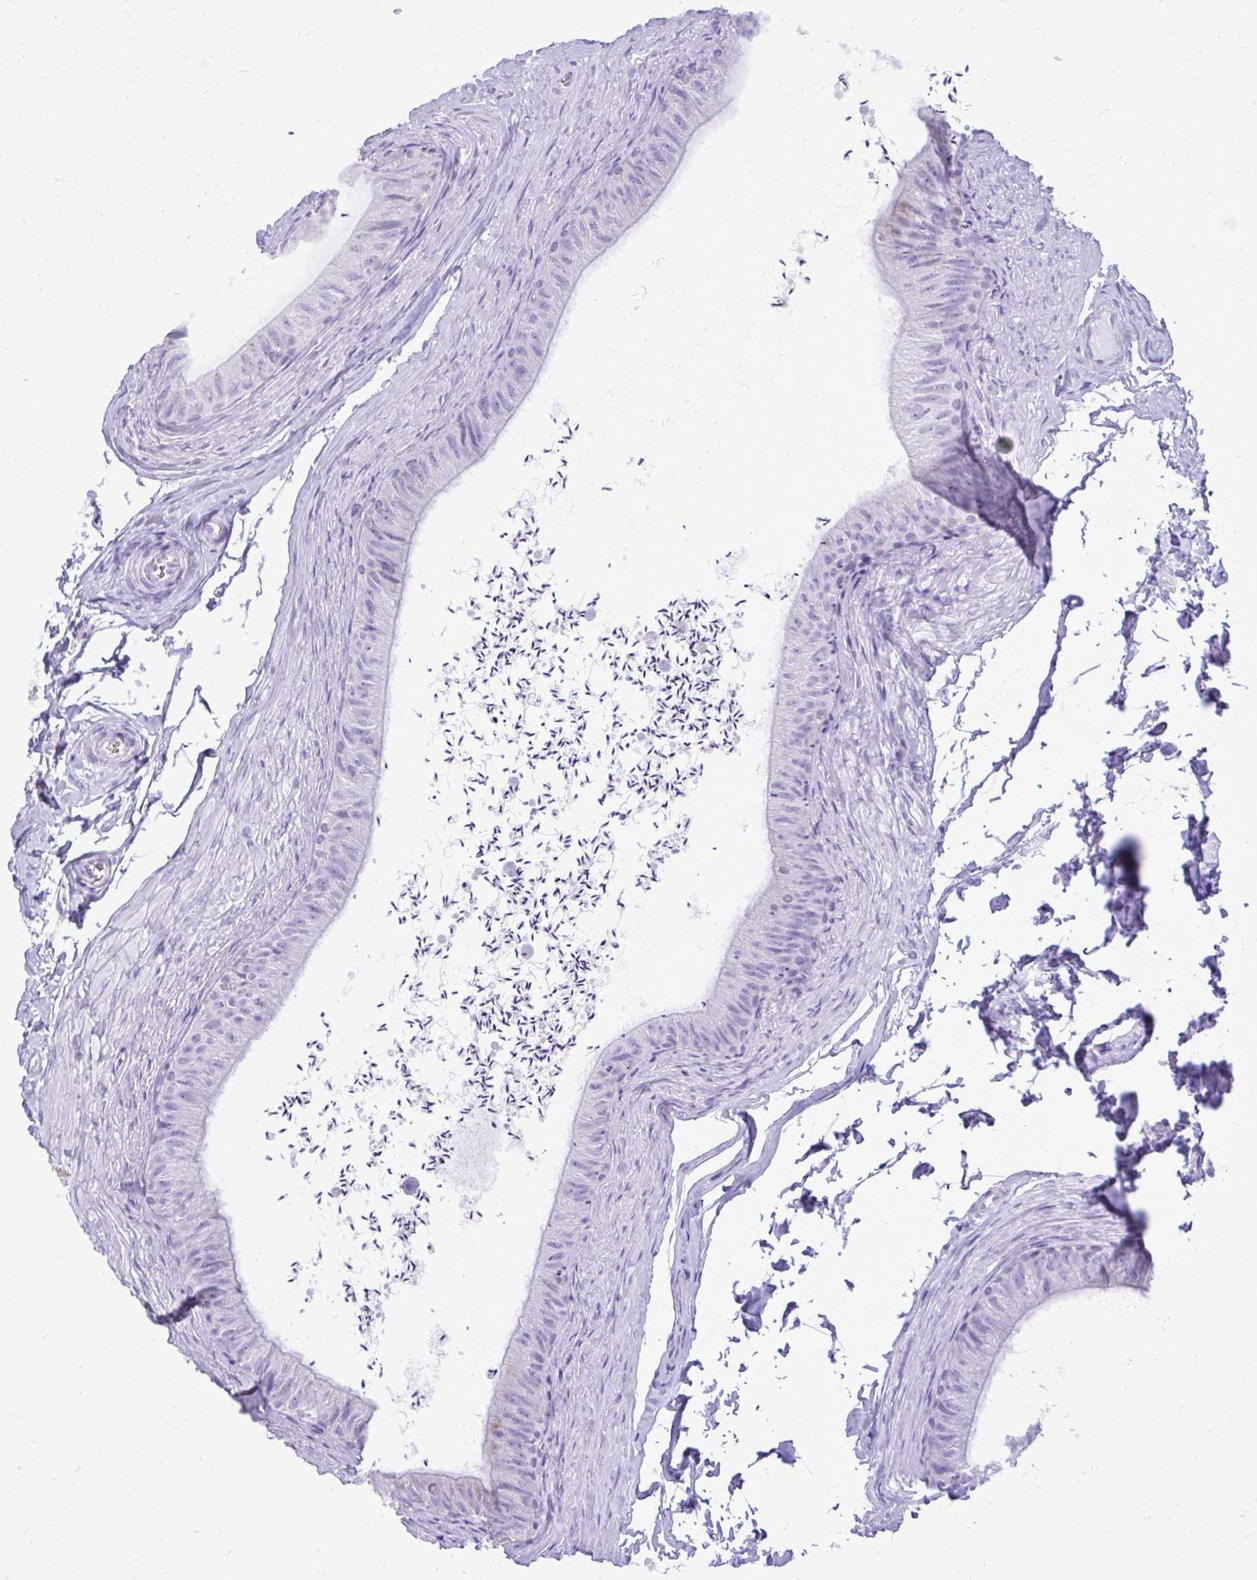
{"staining": {"intensity": "negative", "quantity": "none", "location": "none"}, "tissue": "epididymis", "cell_type": "Glandular cells", "image_type": "normal", "snomed": [{"axis": "morphology", "description": "Normal tissue, NOS"}, {"axis": "topography", "description": "Epididymis, spermatic cord, NOS"}, {"axis": "topography", "description": "Epididymis"}, {"axis": "topography", "description": "Peripheral nerve tissue"}], "caption": "Immunohistochemical staining of benign epididymis demonstrates no significant positivity in glandular cells.", "gene": "CAT", "patient": {"sex": "male", "age": 29}}